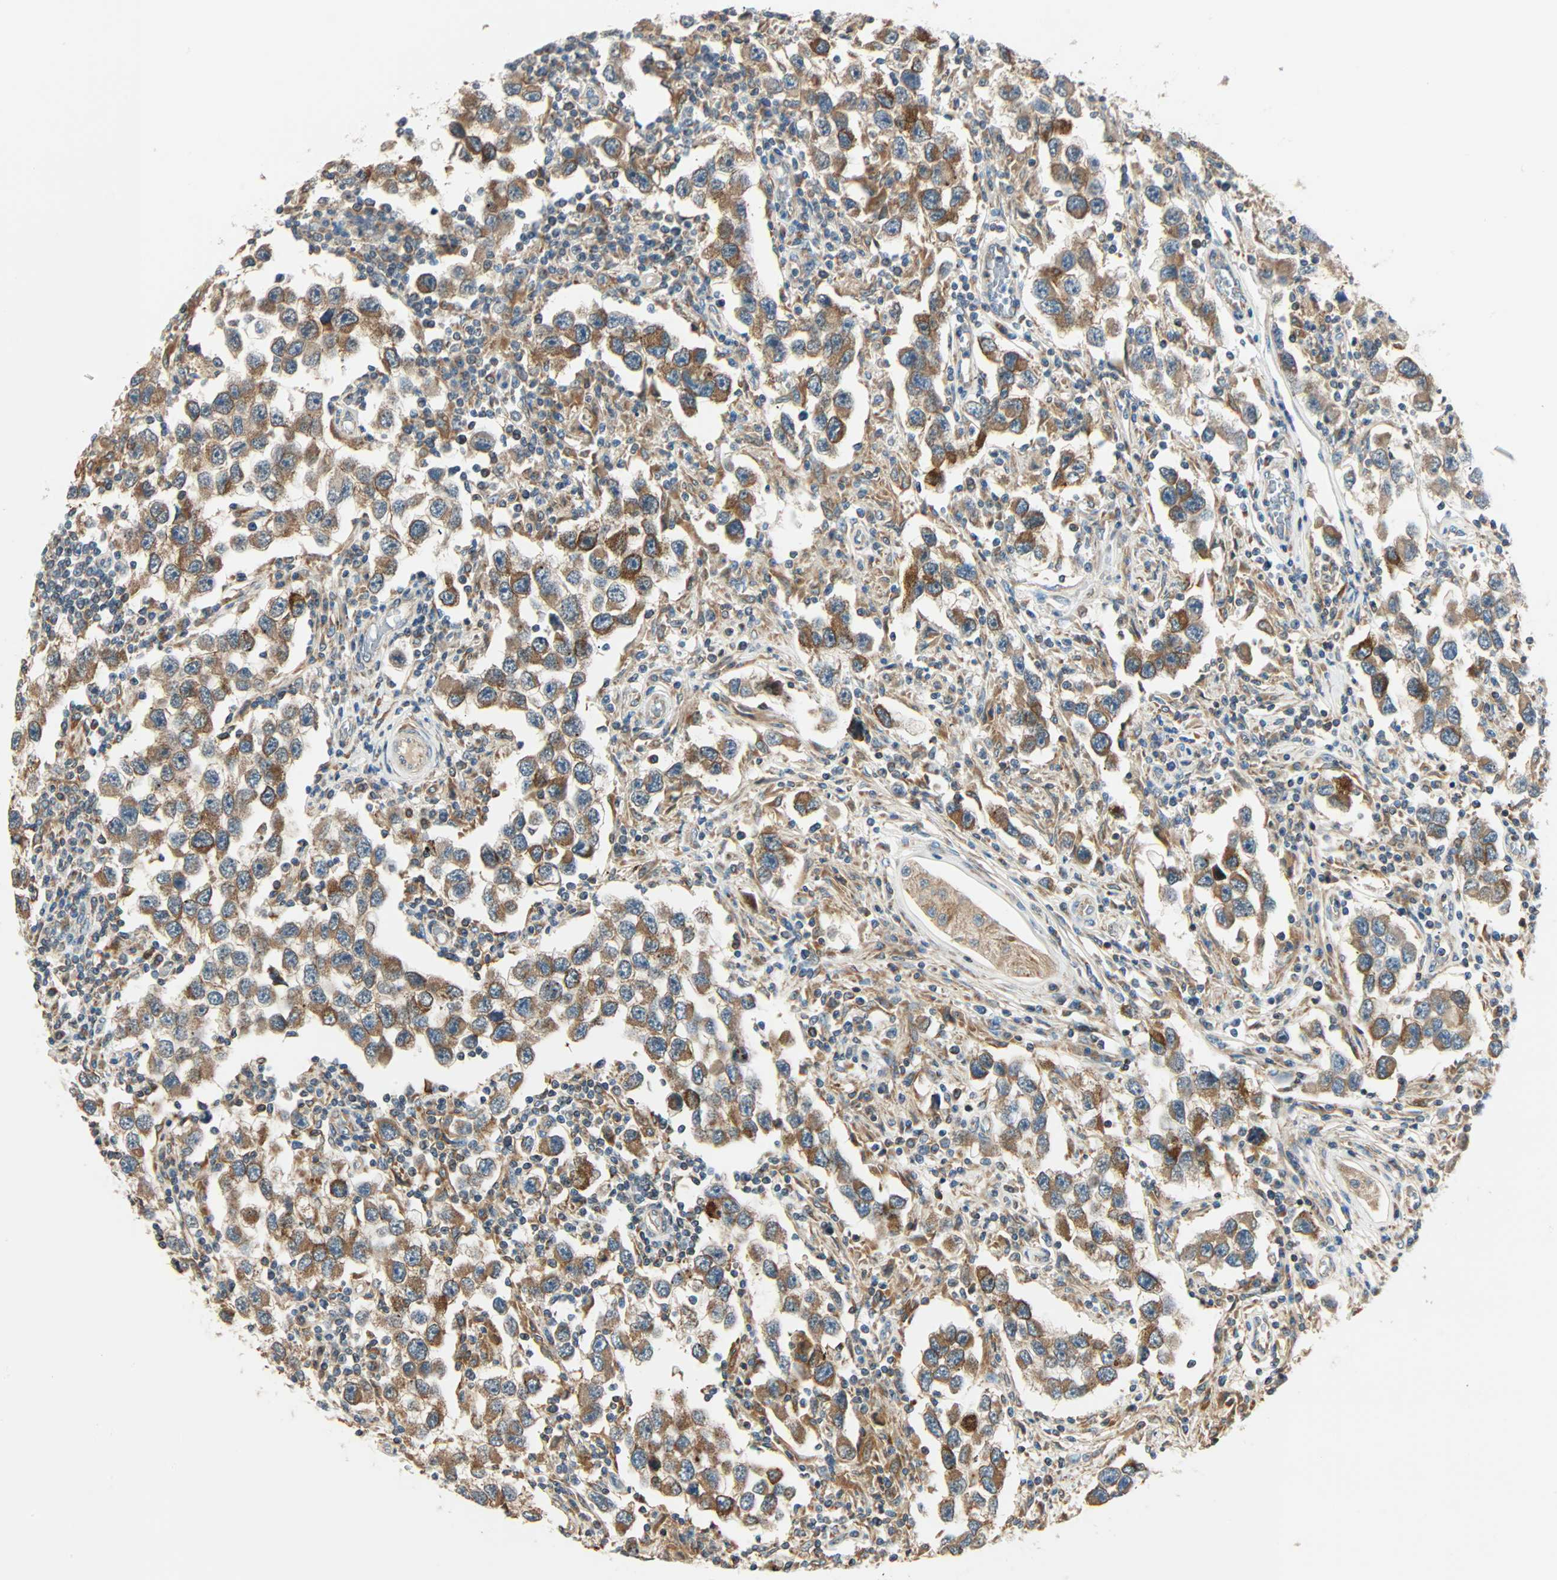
{"staining": {"intensity": "moderate", "quantity": ">75%", "location": "cytoplasmic/membranous"}, "tissue": "testis cancer", "cell_type": "Tumor cells", "image_type": "cancer", "snomed": [{"axis": "morphology", "description": "Carcinoma, Embryonal, NOS"}, {"axis": "topography", "description": "Testis"}], "caption": "A photomicrograph showing moderate cytoplasmic/membranous positivity in approximately >75% of tumor cells in testis embryonal carcinoma, as visualized by brown immunohistochemical staining.", "gene": "PNPLA6", "patient": {"sex": "male", "age": 21}}